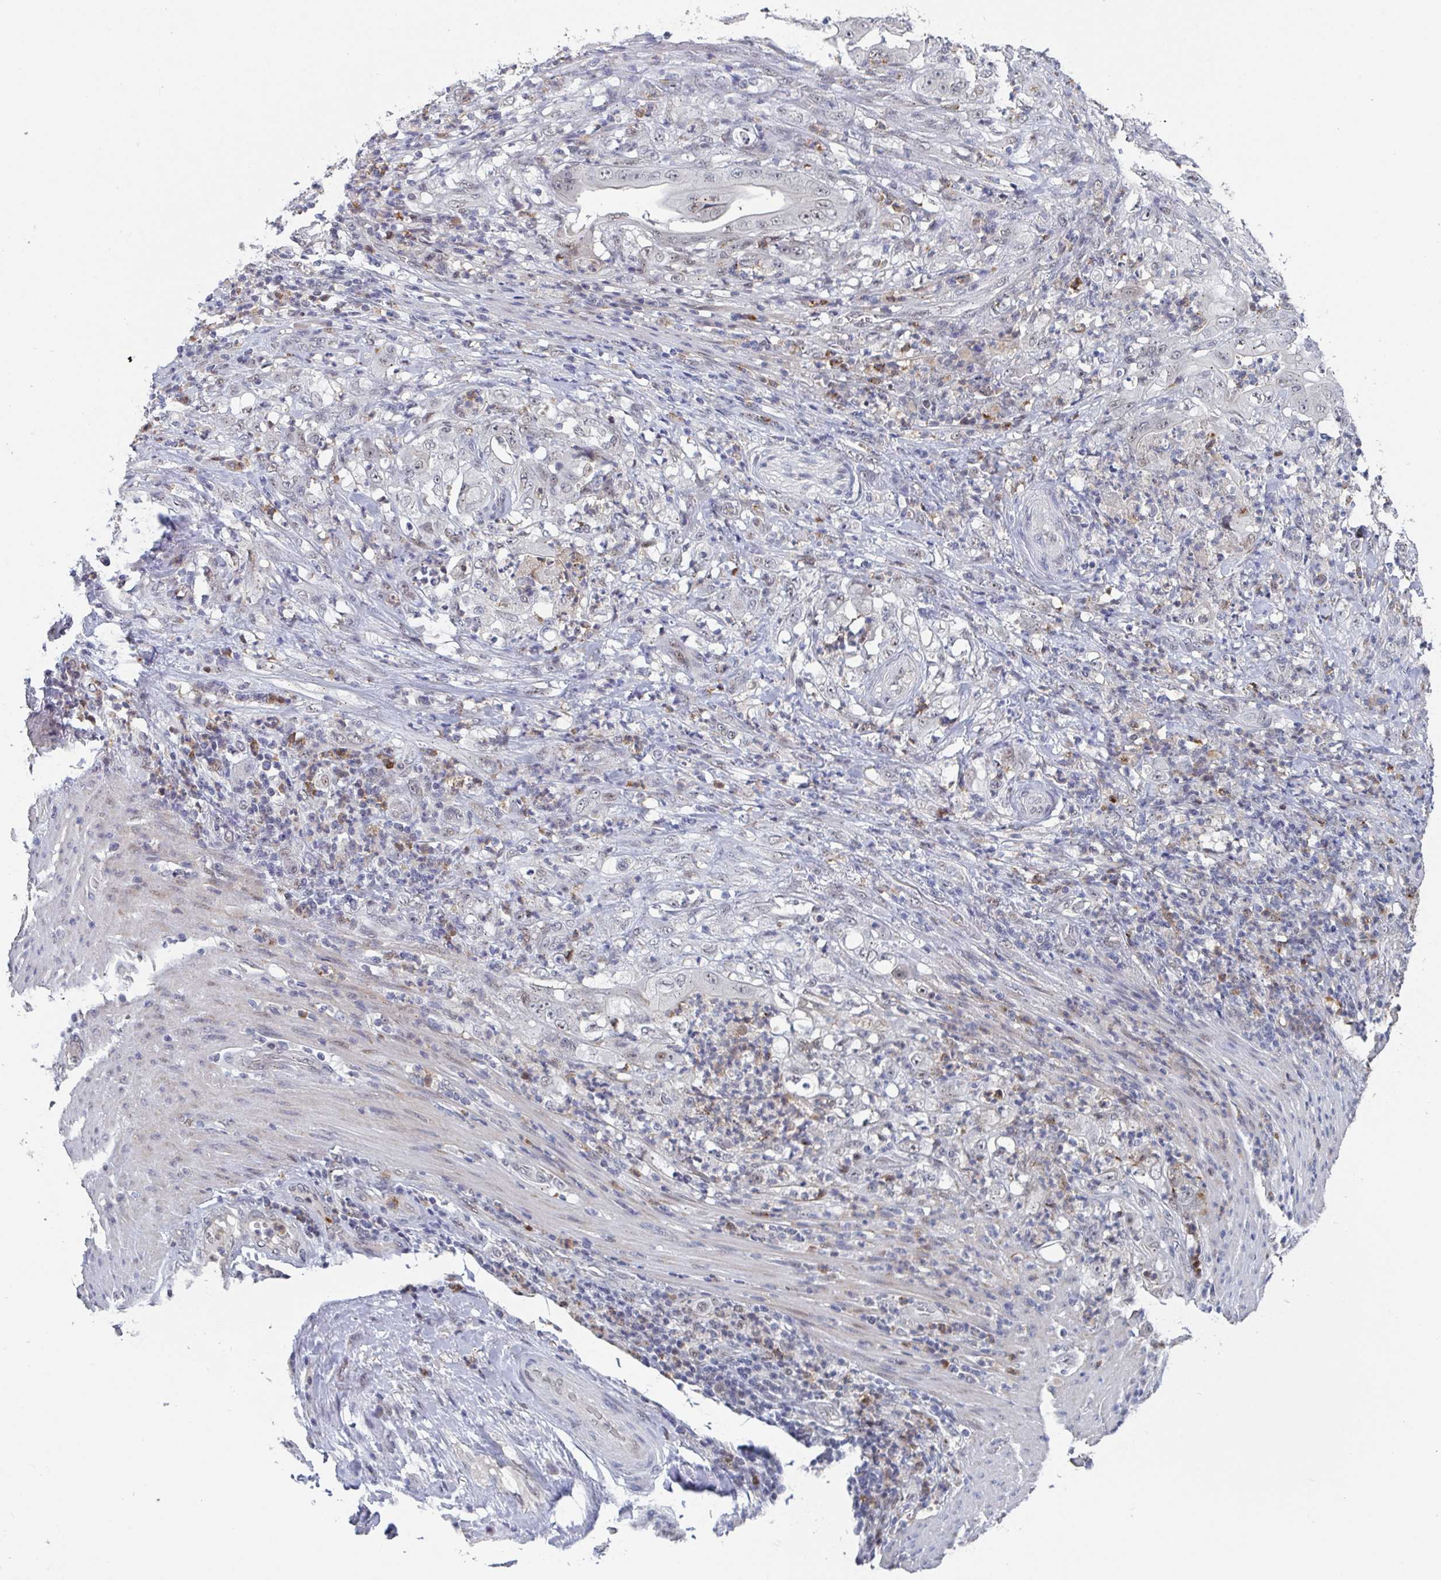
{"staining": {"intensity": "weak", "quantity": "<25%", "location": "nuclear"}, "tissue": "stomach cancer", "cell_type": "Tumor cells", "image_type": "cancer", "snomed": [{"axis": "morphology", "description": "Adenocarcinoma, NOS"}, {"axis": "topography", "description": "Stomach"}], "caption": "This is an immunohistochemistry micrograph of human stomach cancer. There is no staining in tumor cells.", "gene": "RNF212", "patient": {"sex": "female", "age": 73}}